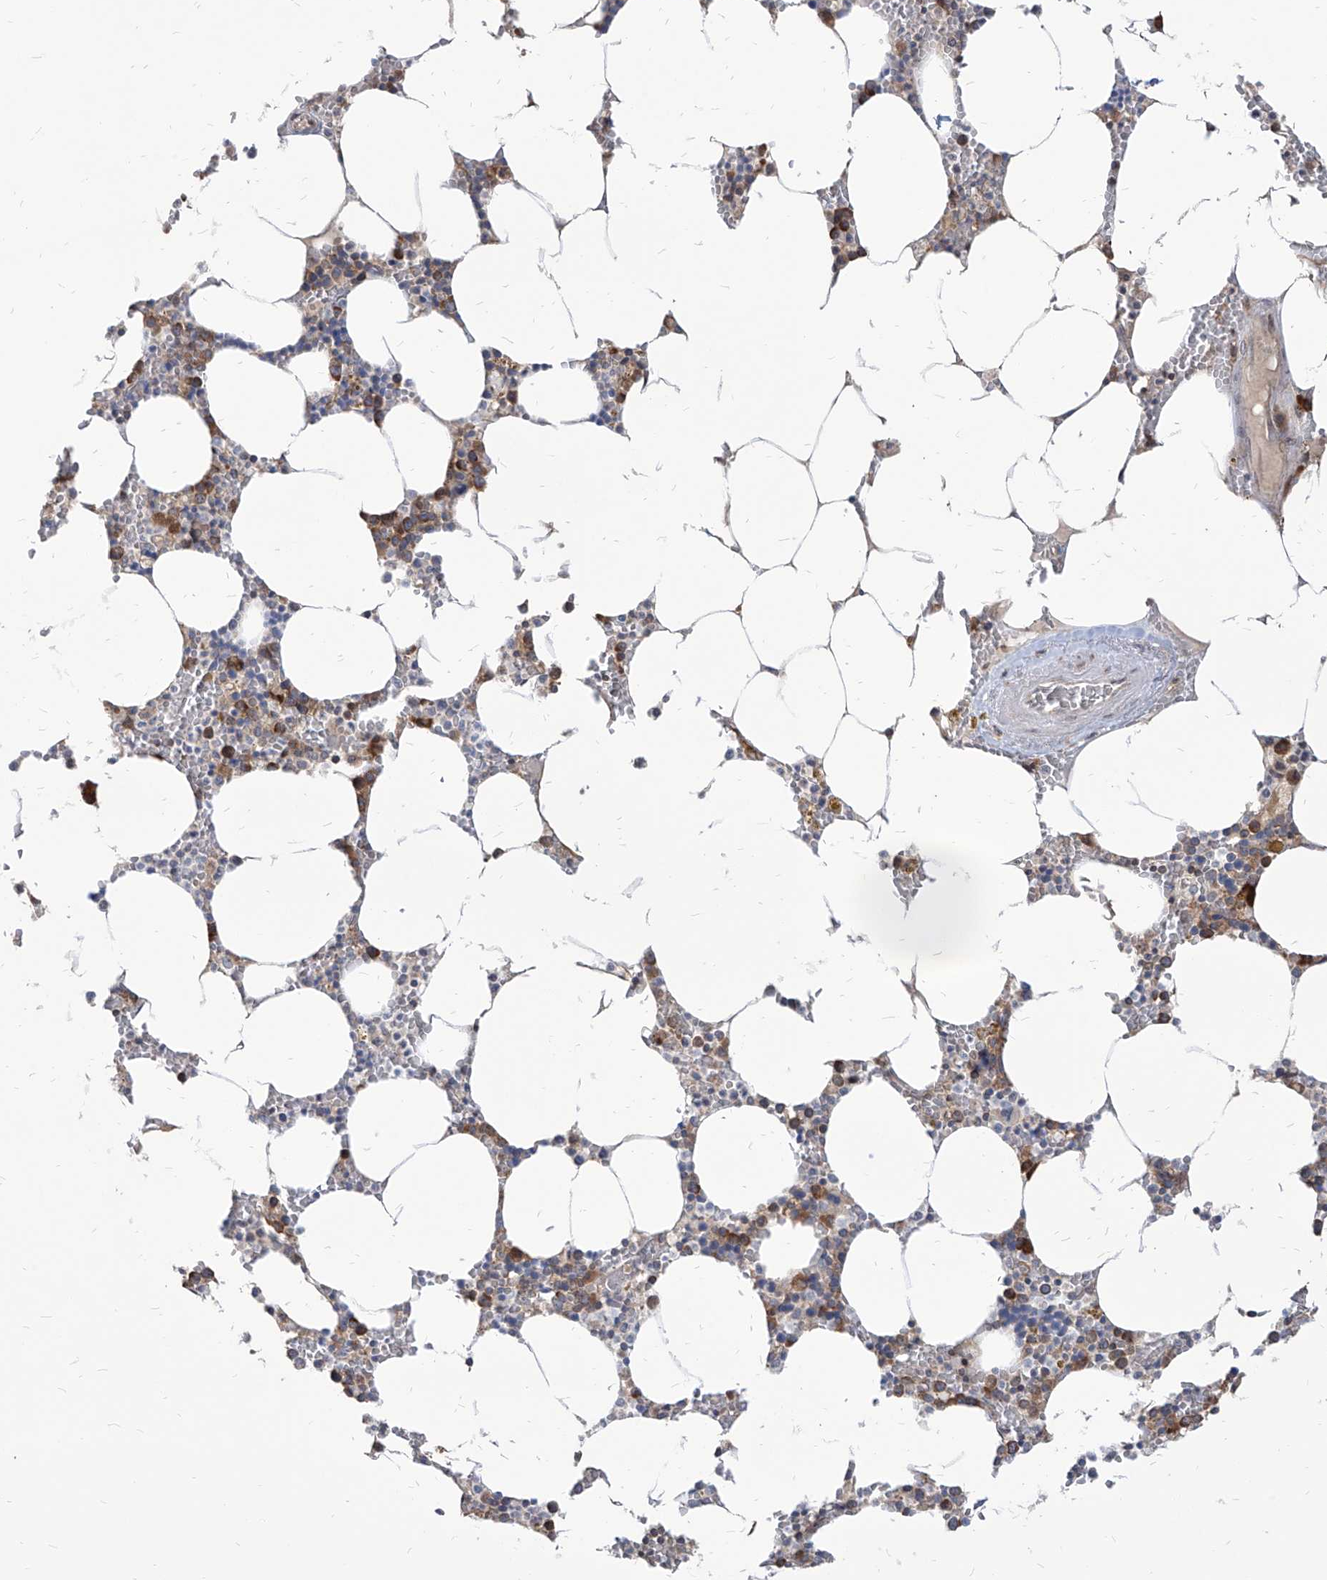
{"staining": {"intensity": "moderate", "quantity": "25%-75%", "location": "cytoplasmic/membranous"}, "tissue": "bone marrow", "cell_type": "Hematopoietic cells", "image_type": "normal", "snomed": [{"axis": "morphology", "description": "Normal tissue, NOS"}, {"axis": "topography", "description": "Bone marrow"}], "caption": "Immunohistochemical staining of unremarkable bone marrow reveals moderate cytoplasmic/membranous protein staining in about 25%-75% of hematopoietic cells.", "gene": "FAM83B", "patient": {"sex": "male", "age": 70}}